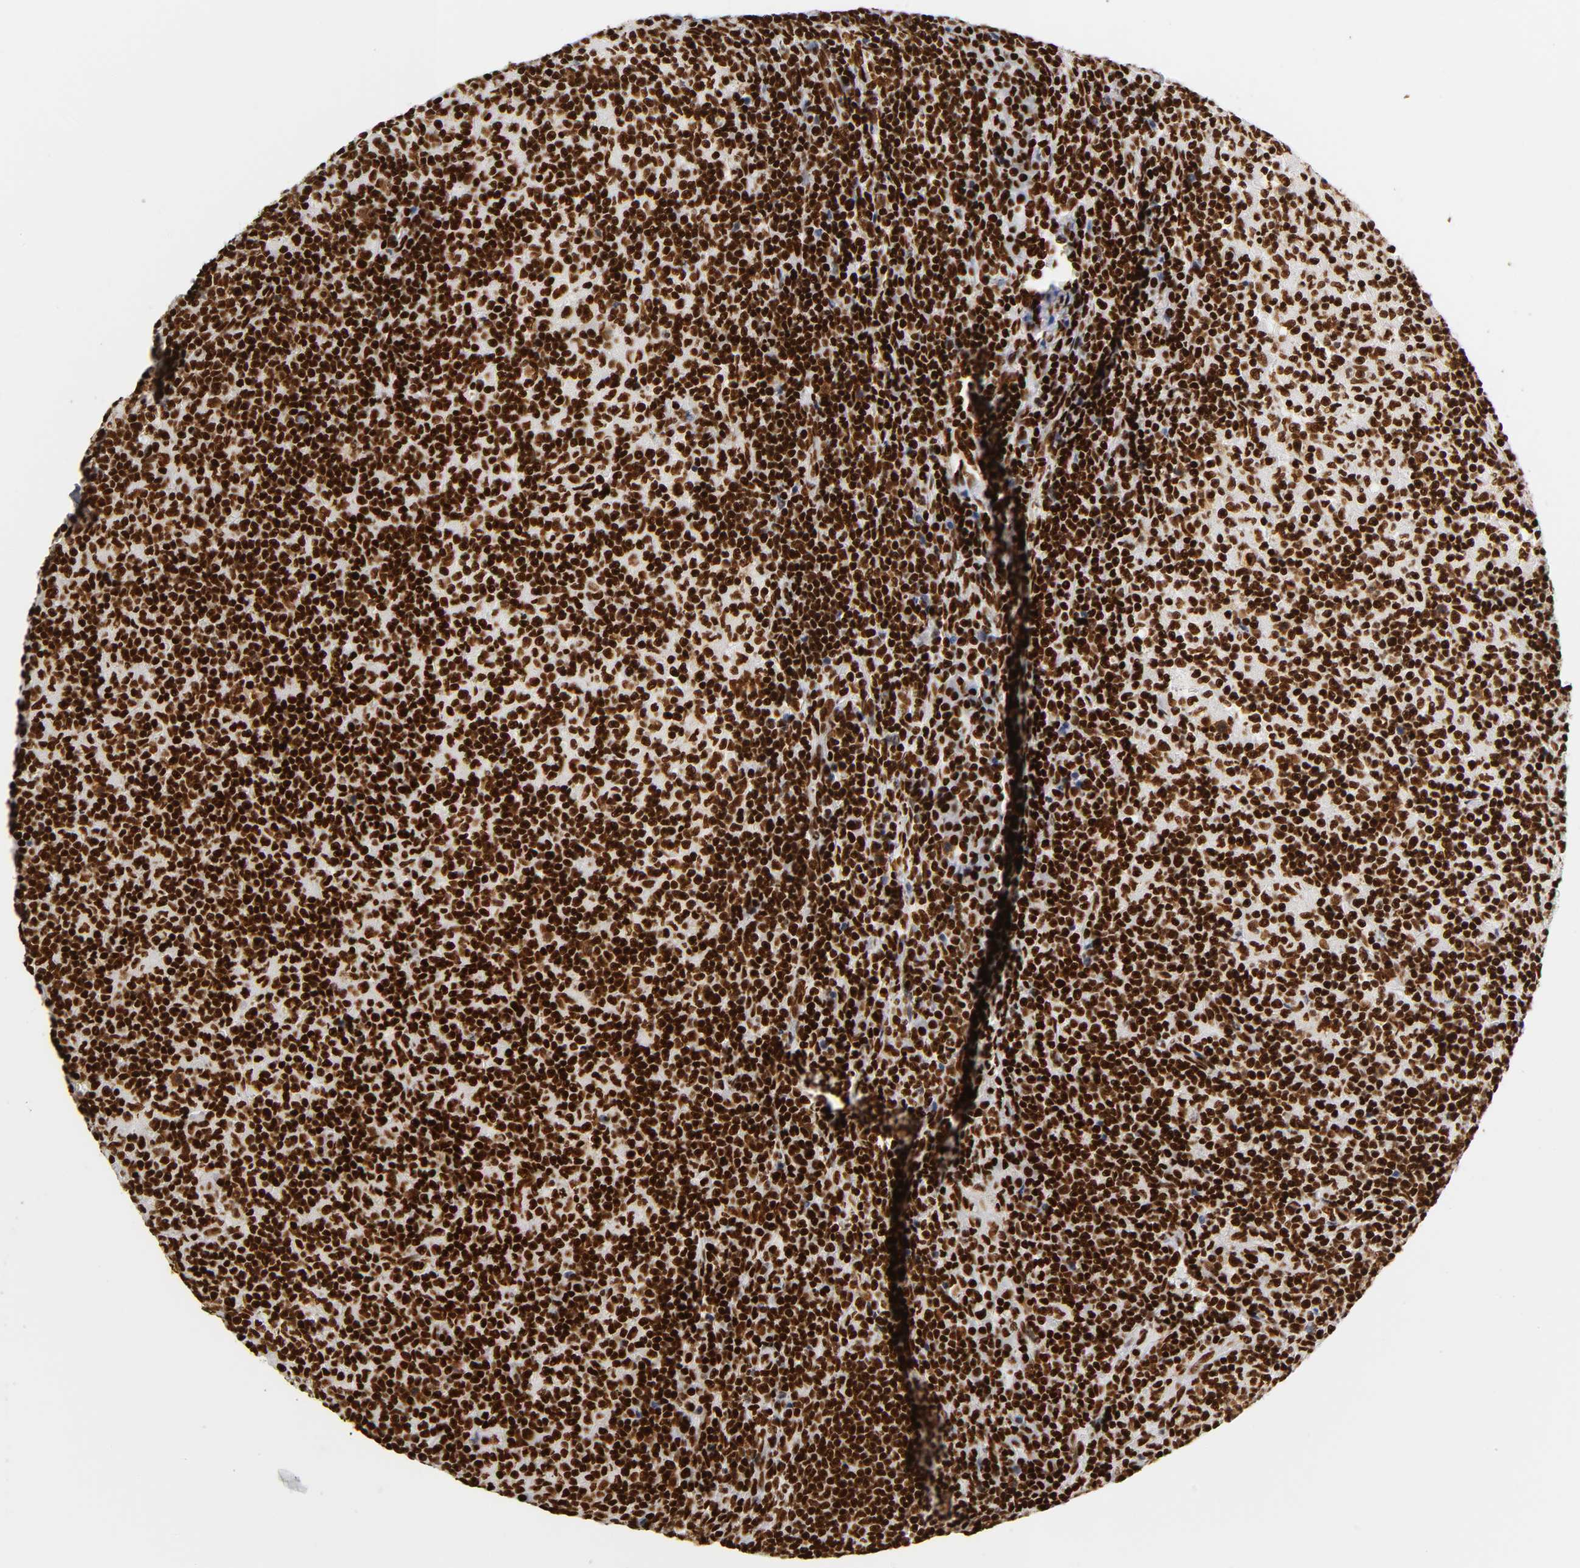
{"staining": {"intensity": "strong", "quantity": ">75%", "location": "nuclear"}, "tissue": "lymph node", "cell_type": "Germinal center cells", "image_type": "normal", "snomed": [{"axis": "morphology", "description": "Normal tissue, NOS"}, {"axis": "morphology", "description": "Inflammation, NOS"}, {"axis": "topography", "description": "Lymph node"}], "caption": "Lymph node stained with immunohistochemistry reveals strong nuclear positivity in about >75% of germinal center cells.", "gene": "XRCC6", "patient": {"sex": "male", "age": 55}}